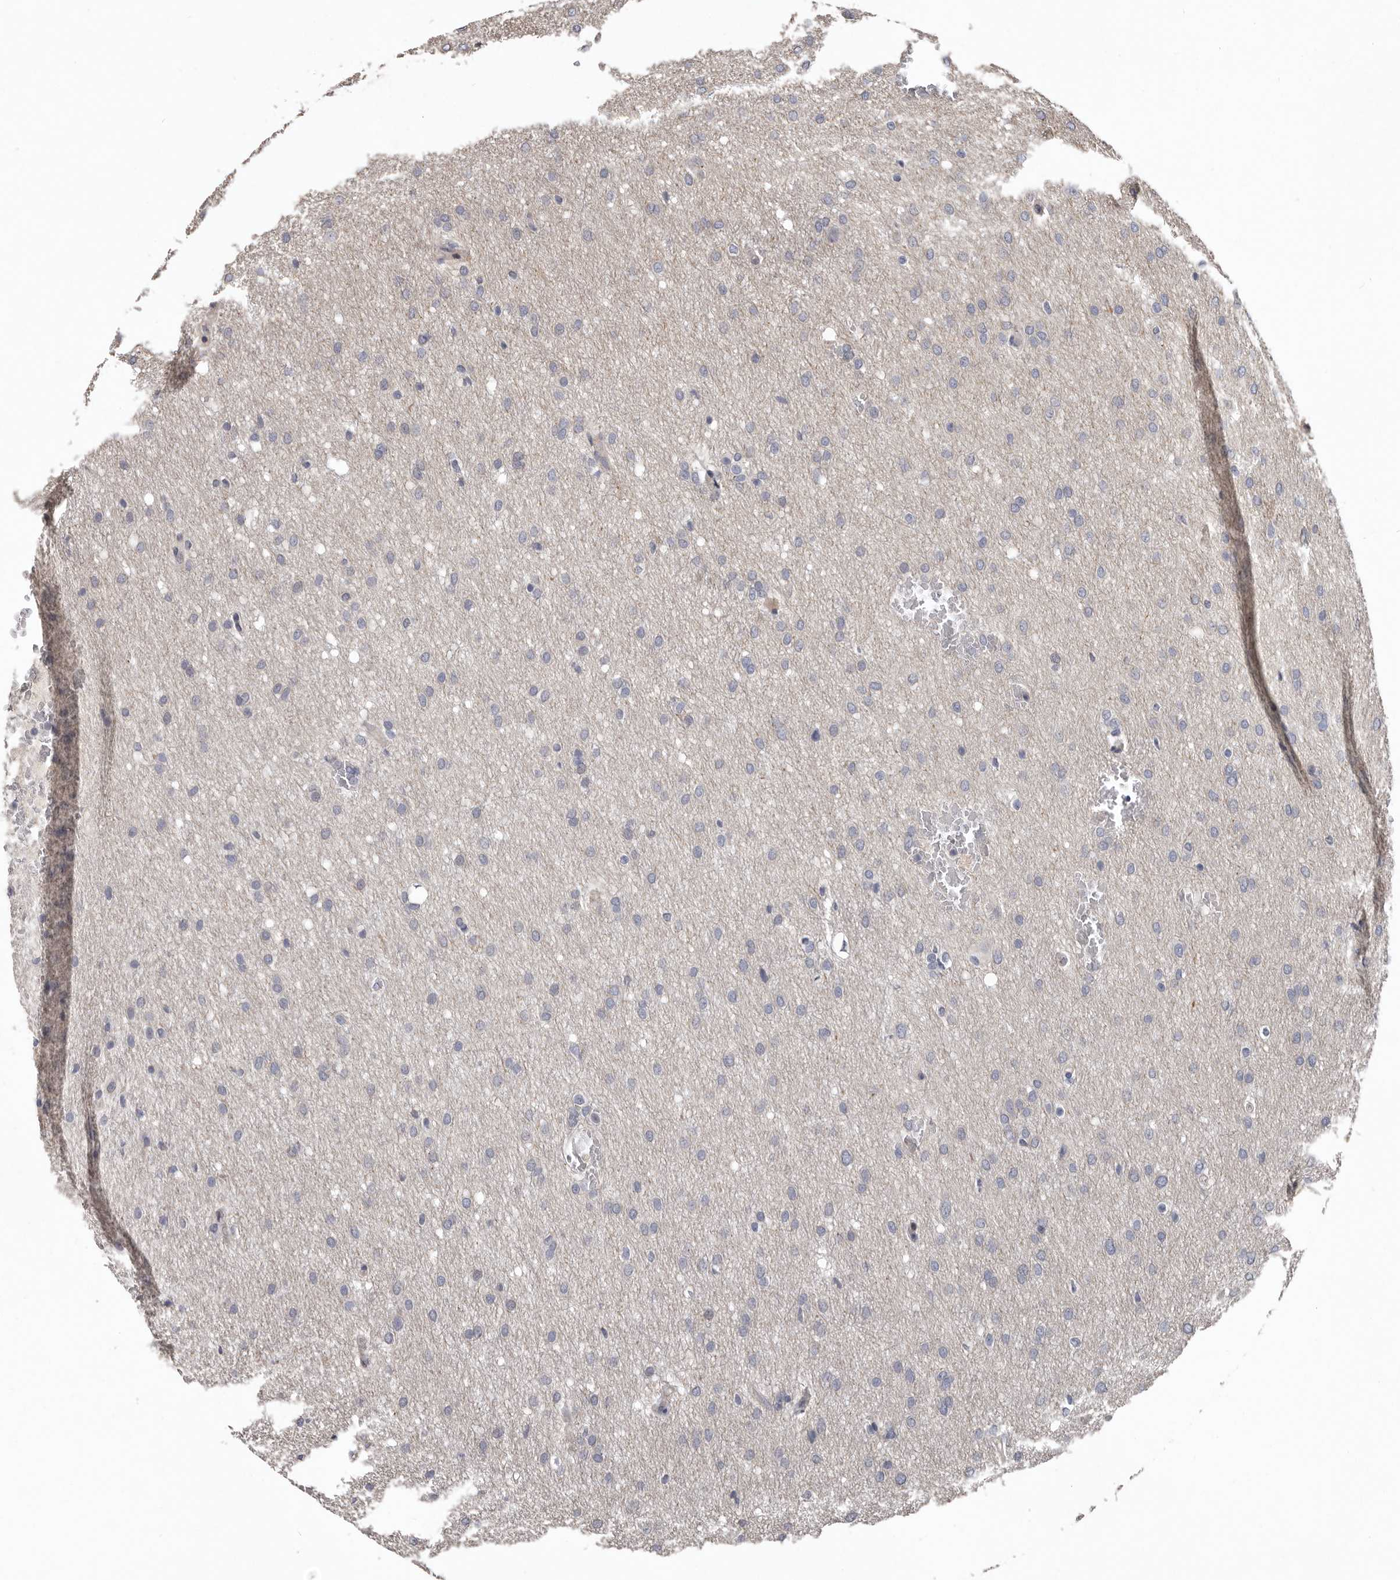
{"staining": {"intensity": "negative", "quantity": "none", "location": "none"}, "tissue": "glioma", "cell_type": "Tumor cells", "image_type": "cancer", "snomed": [{"axis": "morphology", "description": "Glioma, malignant, Low grade"}, {"axis": "topography", "description": "Brain"}], "caption": "This image is of glioma stained with IHC to label a protein in brown with the nuclei are counter-stained blue. There is no expression in tumor cells.", "gene": "RNF217", "patient": {"sex": "female", "age": 37}}